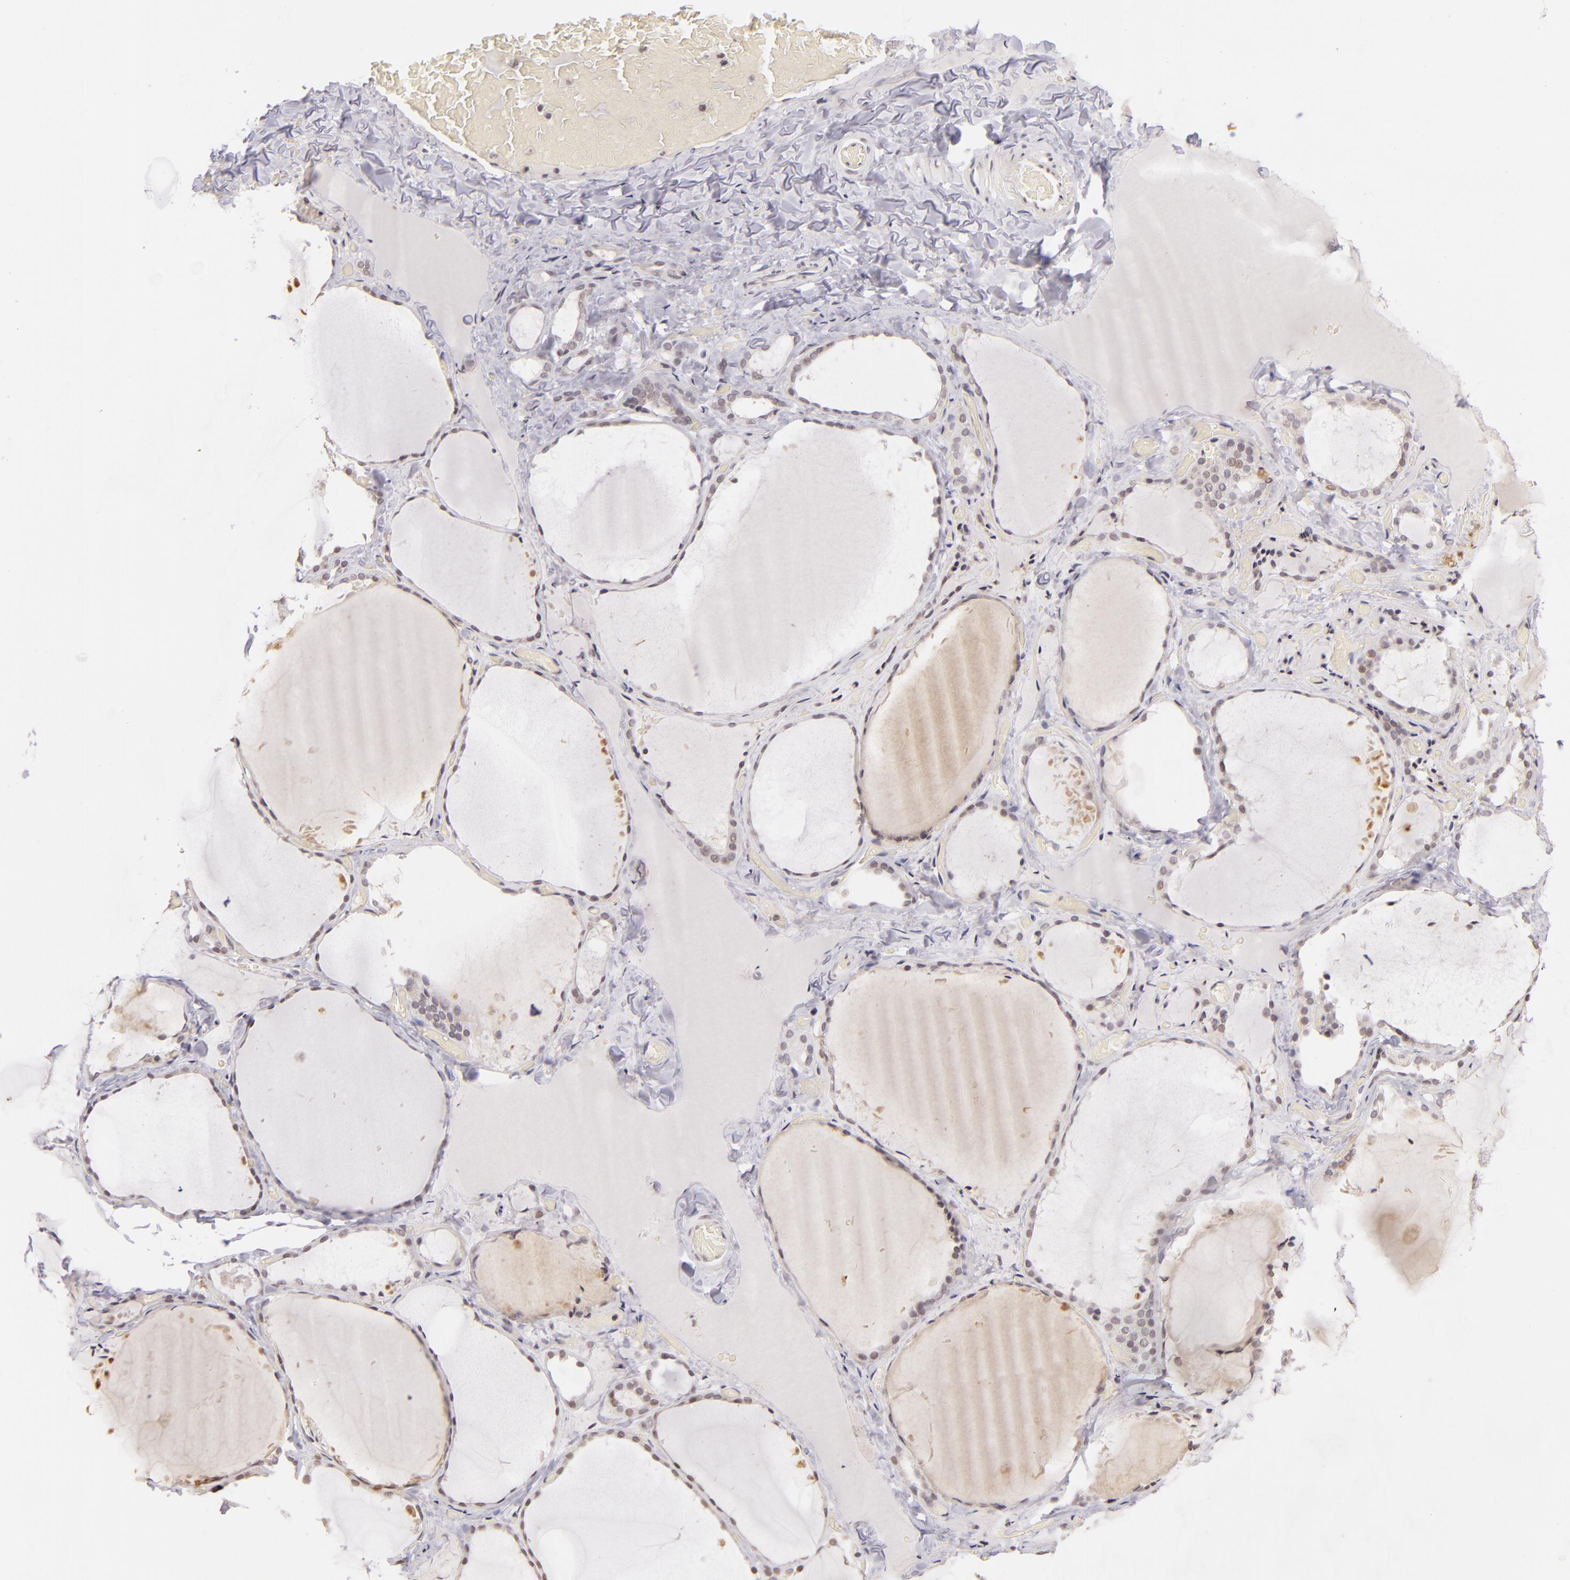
{"staining": {"intensity": "weak", "quantity": "<25%", "location": "nuclear"}, "tissue": "thyroid gland", "cell_type": "Glandular cells", "image_type": "normal", "snomed": [{"axis": "morphology", "description": "Normal tissue, NOS"}, {"axis": "topography", "description": "Thyroid gland"}], "caption": "DAB (3,3'-diaminobenzidine) immunohistochemical staining of benign human thyroid gland reveals no significant staining in glandular cells.", "gene": "RARB", "patient": {"sex": "female", "age": 22}}